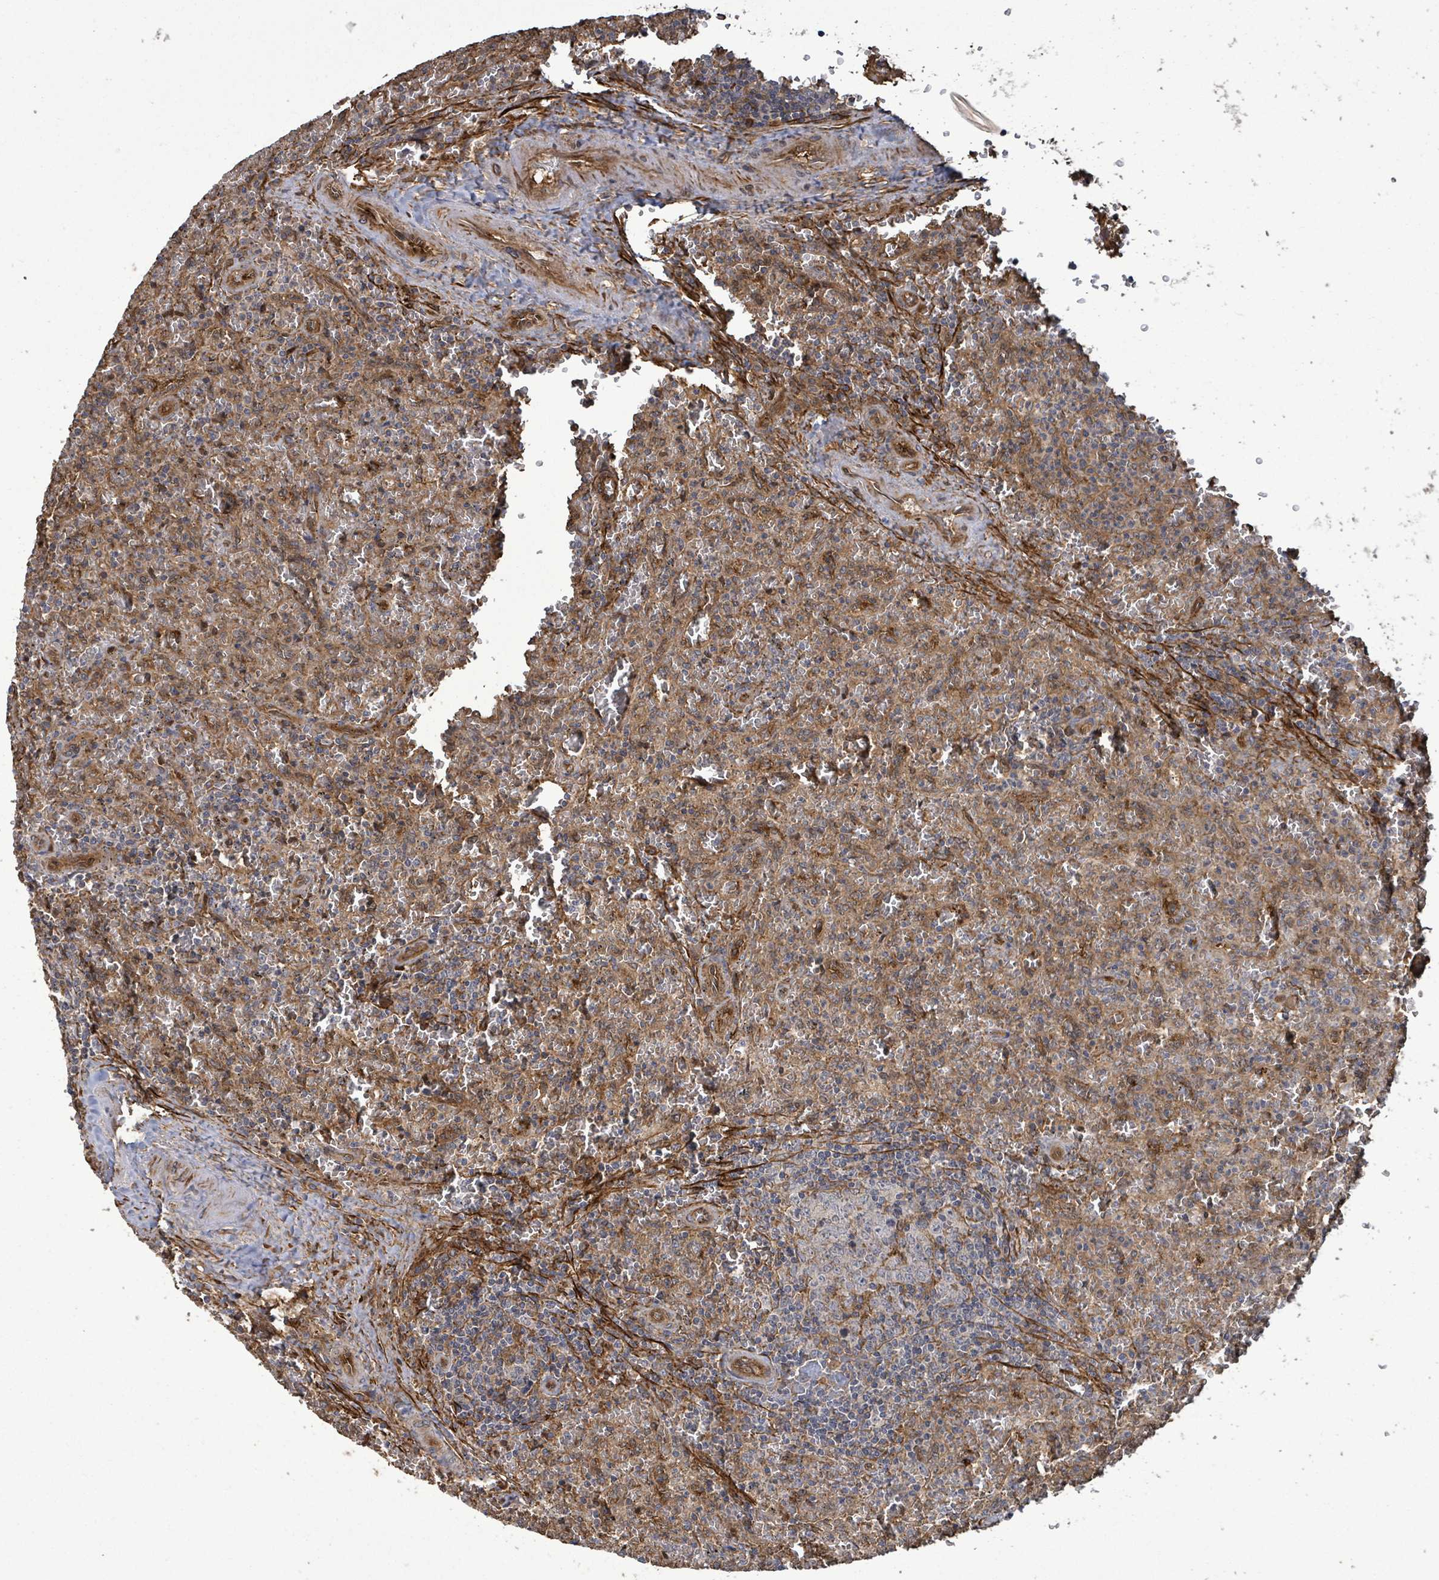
{"staining": {"intensity": "negative", "quantity": "none", "location": "none"}, "tissue": "lymphoma", "cell_type": "Tumor cells", "image_type": "cancer", "snomed": [{"axis": "morphology", "description": "Malignant lymphoma, non-Hodgkin's type, Low grade"}, {"axis": "topography", "description": "Spleen"}], "caption": "A histopathology image of lymphoma stained for a protein shows no brown staining in tumor cells. (DAB (3,3'-diaminobenzidine) immunohistochemistry with hematoxylin counter stain).", "gene": "MAP3K6", "patient": {"sex": "female", "age": 64}}